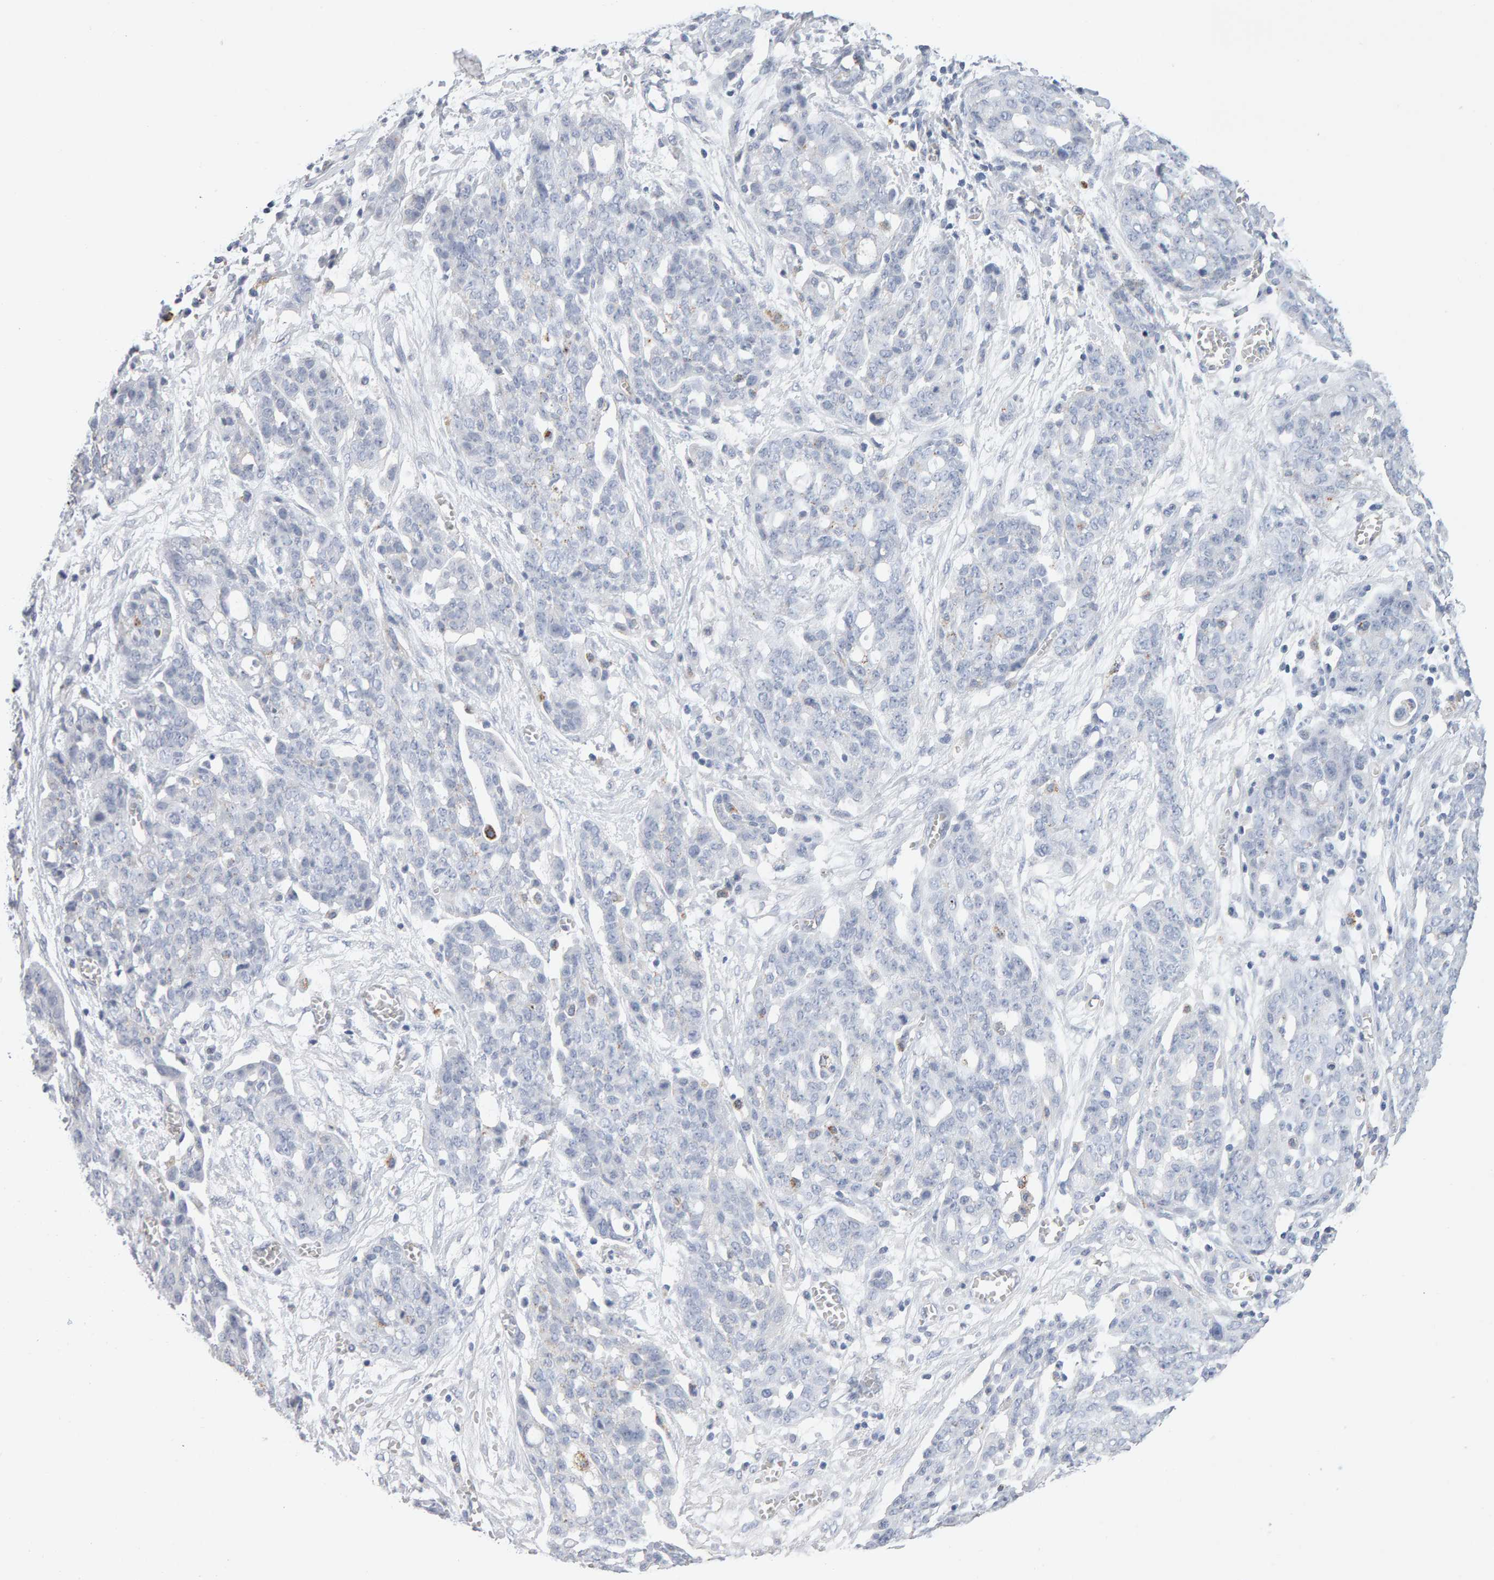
{"staining": {"intensity": "negative", "quantity": "none", "location": "none"}, "tissue": "ovarian cancer", "cell_type": "Tumor cells", "image_type": "cancer", "snomed": [{"axis": "morphology", "description": "Cystadenocarcinoma, serous, NOS"}, {"axis": "topography", "description": "Soft tissue"}, {"axis": "topography", "description": "Ovary"}], "caption": "Image shows no protein expression in tumor cells of ovarian cancer tissue.", "gene": "METRNL", "patient": {"sex": "female", "age": 57}}